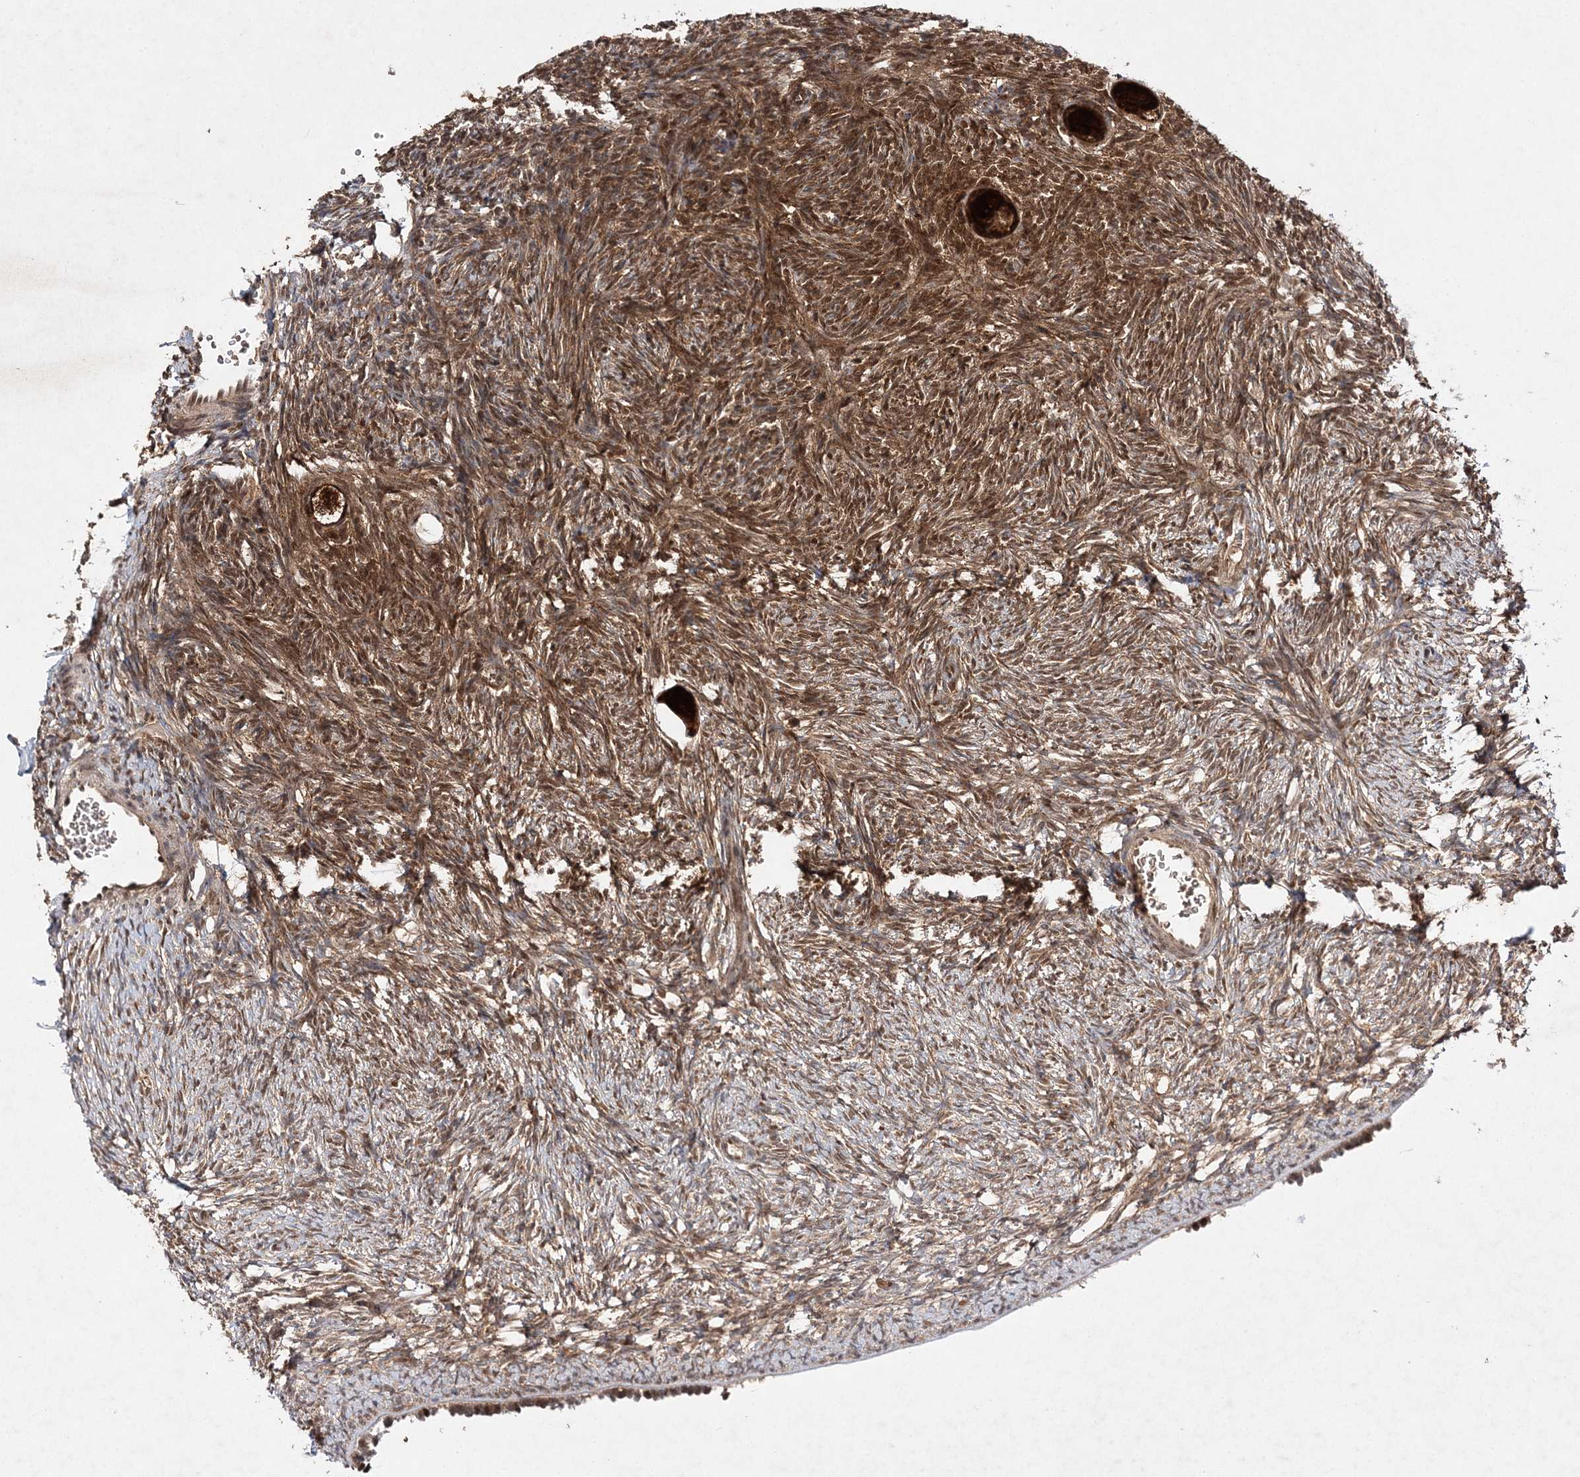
{"staining": {"intensity": "strong", "quantity": ">75%", "location": "cytoplasmic/membranous"}, "tissue": "ovary", "cell_type": "Follicle cells", "image_type": "normal", "snomed": [{"axis": "morphology", "description": "Normal tissue, NOS"}, {"axis": "topography", "description": "Ovary"}], "caption": "A high amount of strong cytoplasmic/membranous expression is identified in approximately >75% of follicle cells in unremarkable ovary.", "gene": "NIF3L1", "patient": {"sex": "female", "age": 34}}